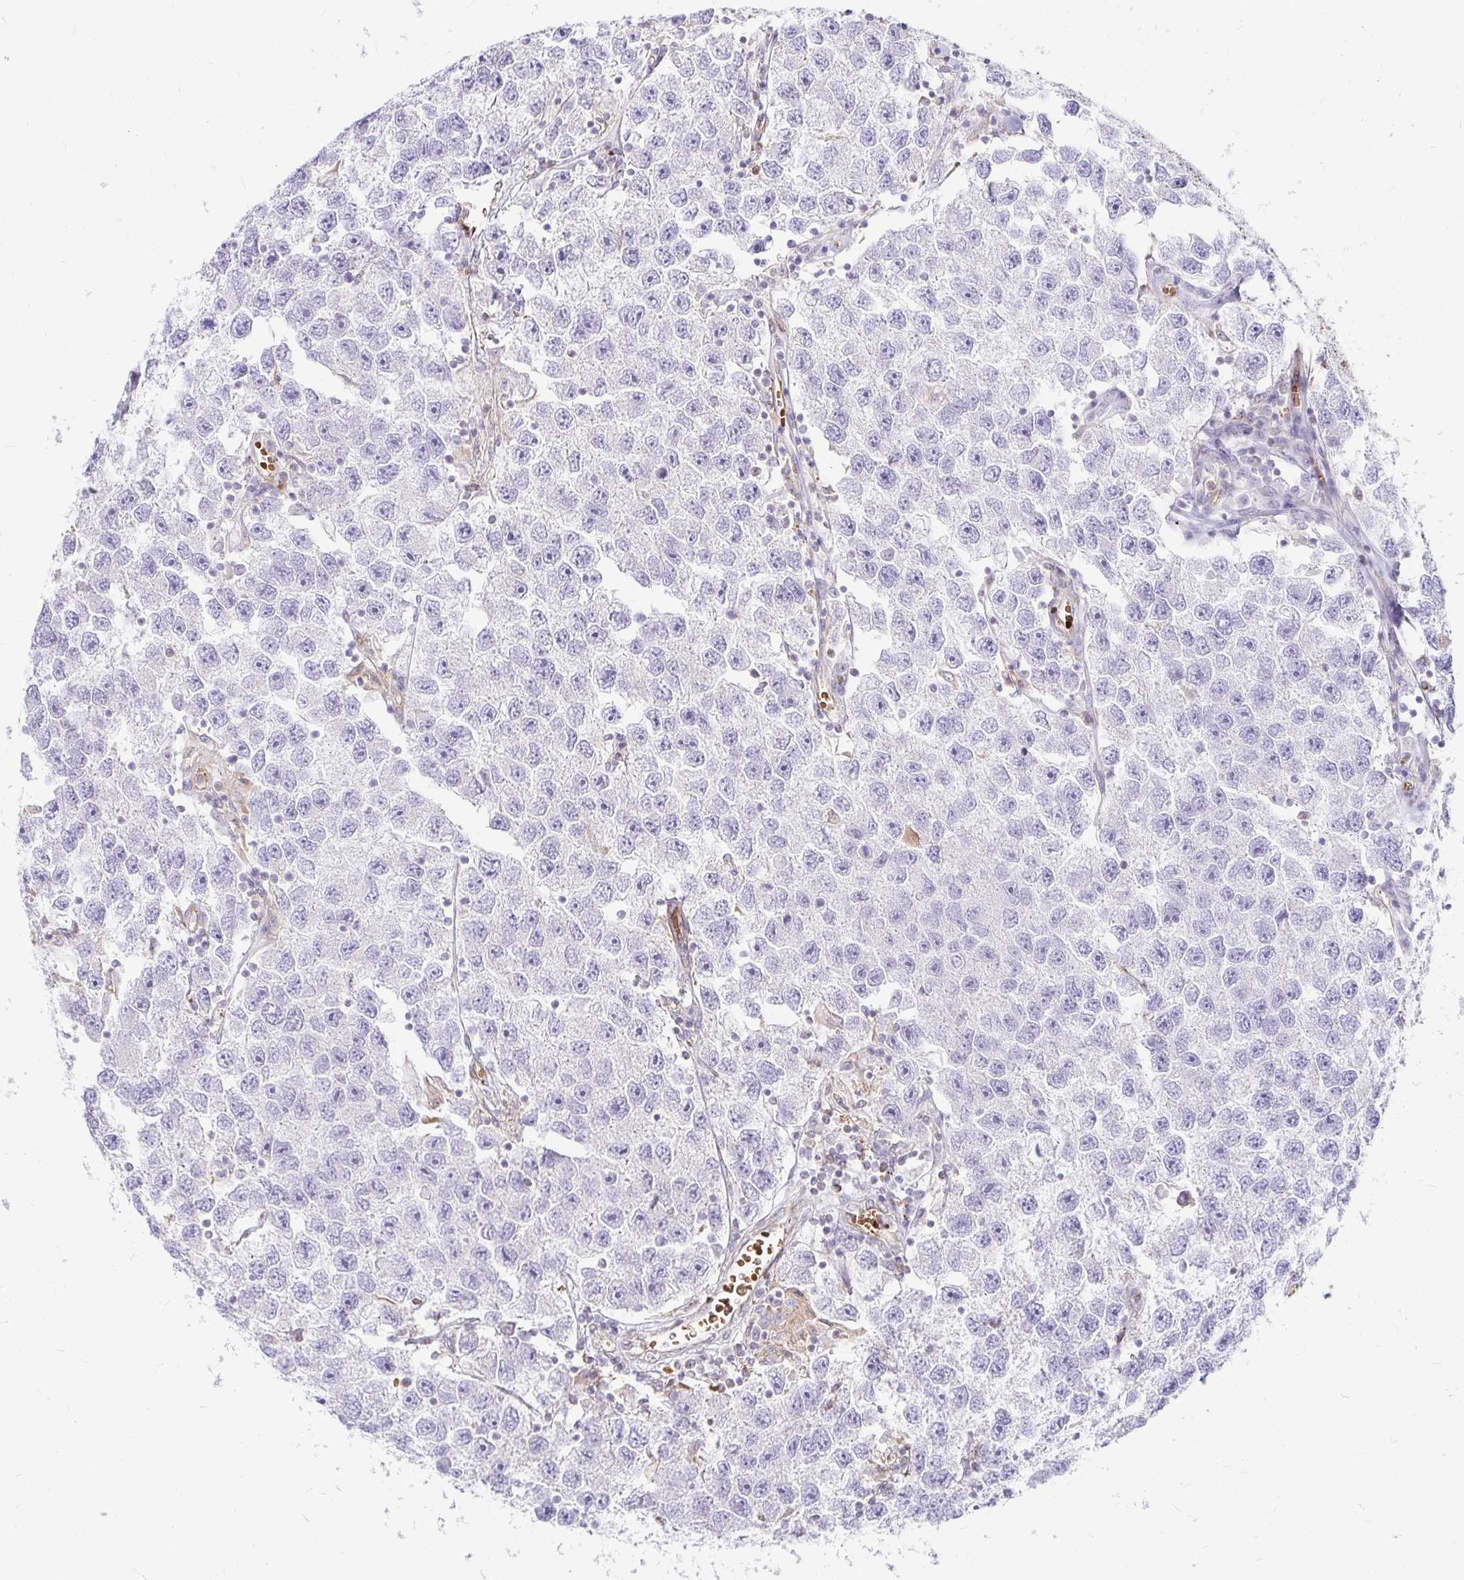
{"staining": {"intensity": "negative", "quantity": "none", "location": "none"}, "tissue": "testis cancer", "cell_type": "Tumor cells", "image_type": "cancer", "snomed": [{"axis": "morphology", "description": "Seminoma, NOS"}, {"axis": "topography", "description": "Testis"}], "caption": "DAB immunohistochemical staining of testis seminoma reveals no significant staining in tumor cells.", "gene": "CAST", "patient": {"sex": "male", "age": 26}}